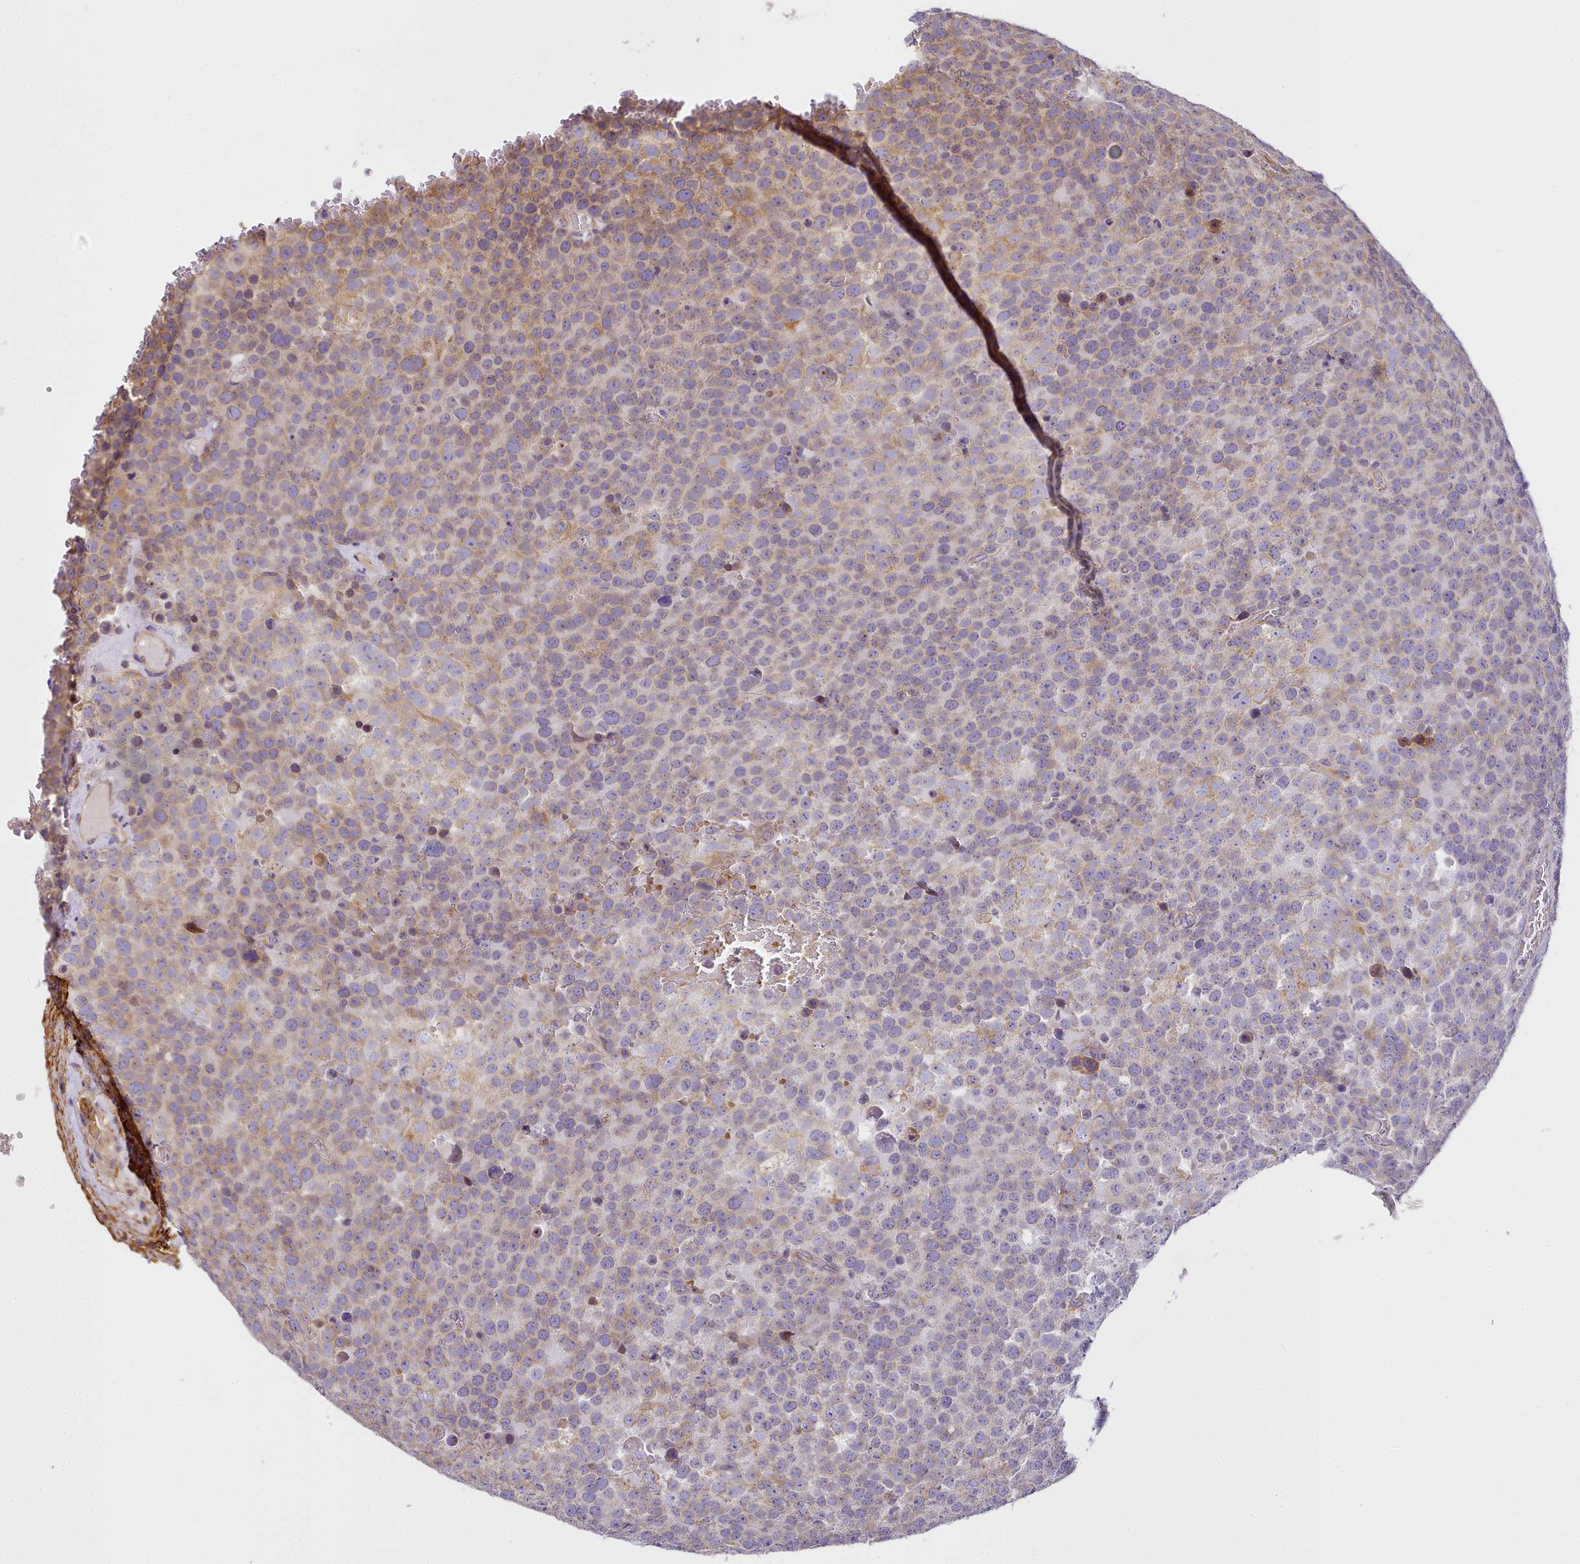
{"staining": {"intensity": "weak", "quantity": "25%-75%", "location": "cytoplasmic/membranous"}, "tissue": "testis cancer", "cell_type": "Tumor cells", "image_type": "cancer", "snomed": [{"axis": "morphology", "description": "Seminoma, NOS"}, {"axis": "topography", "description": "Testis"}], "caption": "Immunohistochemical staining of testis seminoma displays weak cytoplasmic/membranous protein expression in about 25%-75% of tumor cells.", "gene": "NBPF1", "patient": {"sex": "male", "age": 71}}